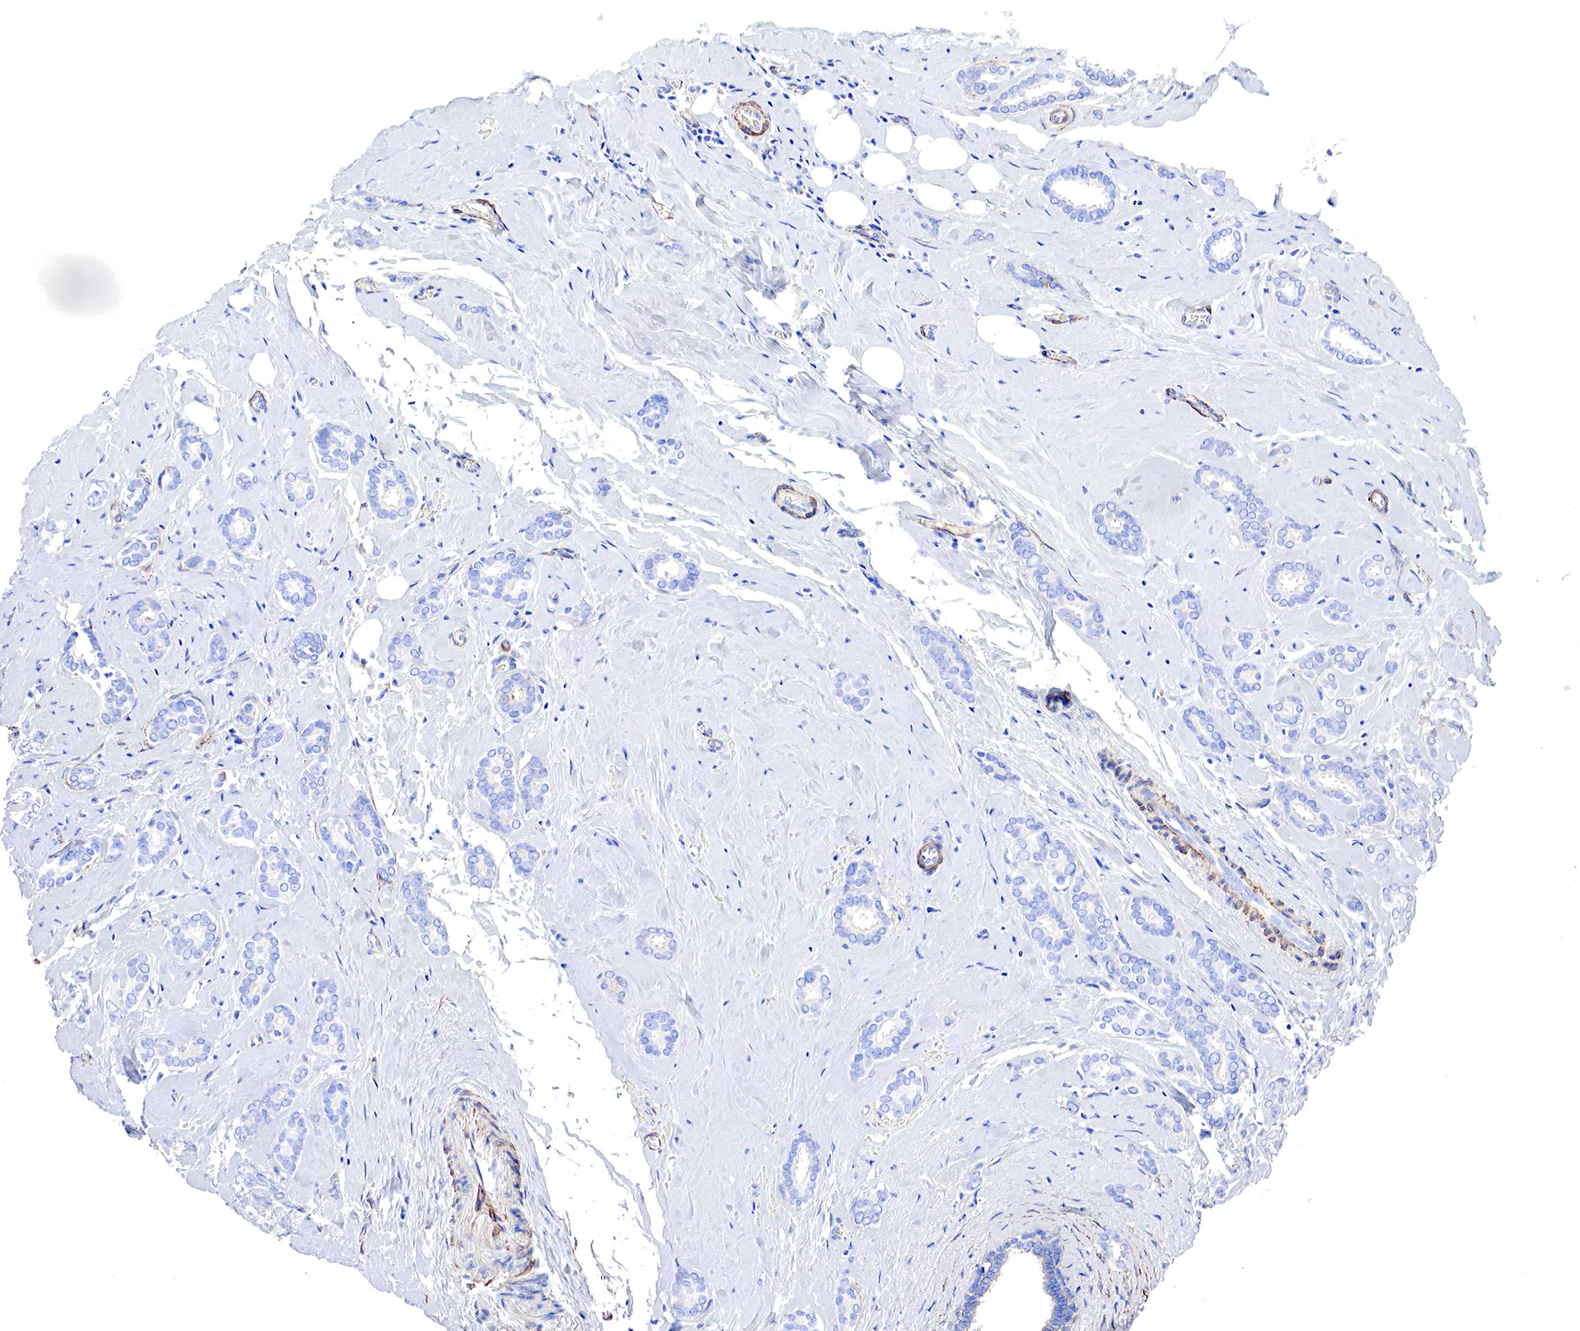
{"staining": {"intensity": "negative", "quantity": "none", "location": "none"}, "tissue": "breast cancer", "cell_type": "Tumor cells", "image_type": "cancer", "snomed": [{"axis": "morphology", "description": "Duct carcinoma"}, {"axis": "topography", "description": "Breast"}], "caption": "Breast invasive ductal carcinoma stained for a protein using immunohistochemistry reveals no expression tumor cells.", "gene": "TPM1", "patient": {"sex": "female", "age": 50}}